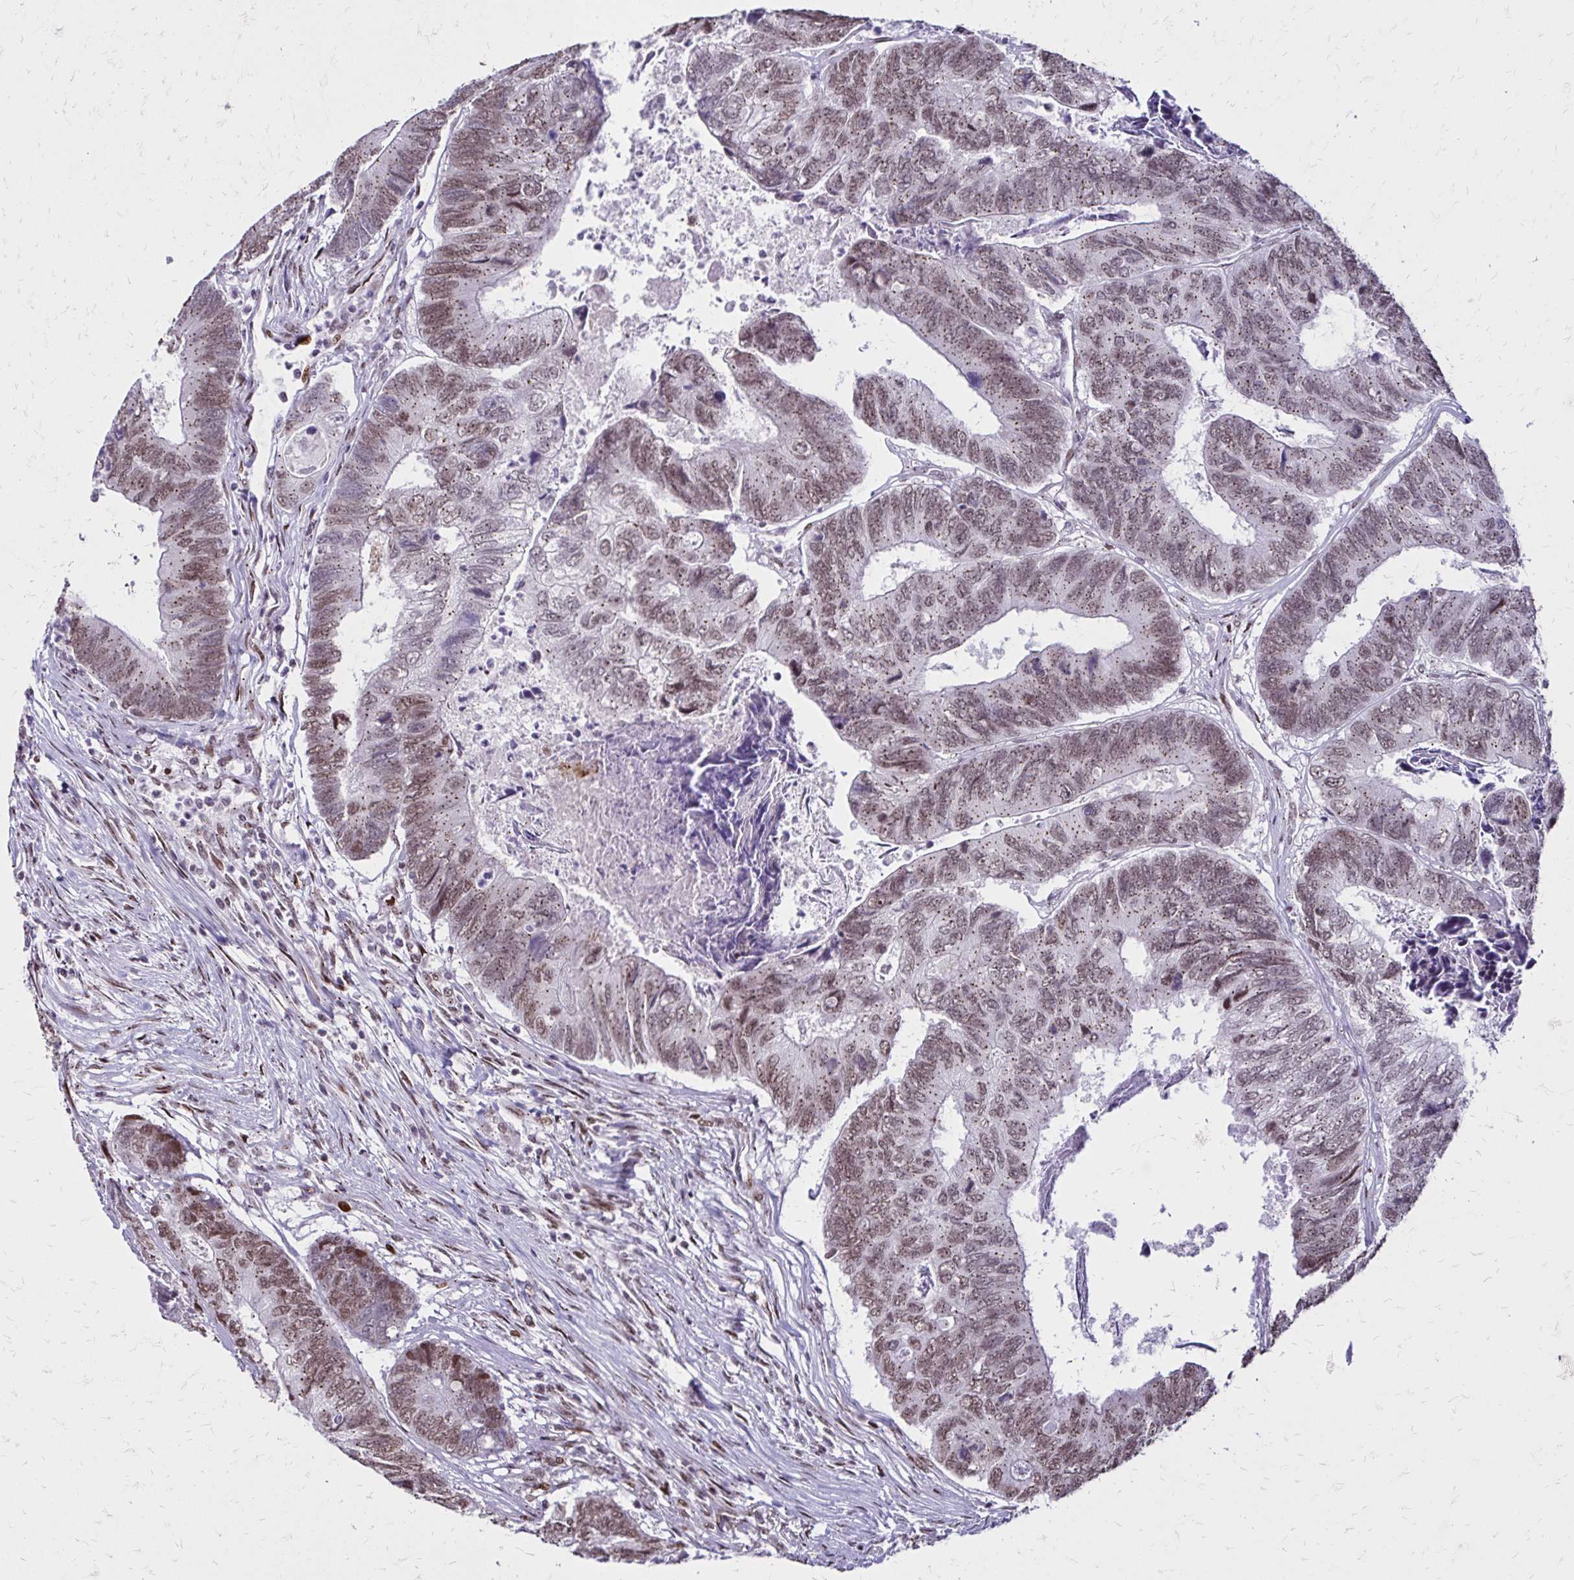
{"staining": {"intensity": "moderate", "quantity": ">75%", "location": "cytoplasmic/membranous,nuclear"}, "tissue": "colorectal cancer", "cell_type": "Tumor cells", "image_type": "cancer", "snomed": [{"axis": "morphology", "description": "Adenocarcinoma, NOS"}, {"axis": "topography", "description": "Colon"}], "caption": "Protein analysis of colorectal cancer tissue demonstrates moderate cytoplasmic/membranous and nuclear positivity in about >75% of tumor cells.", "gene": "TOB1", "patient": {"sex": "female", "age": 67}}